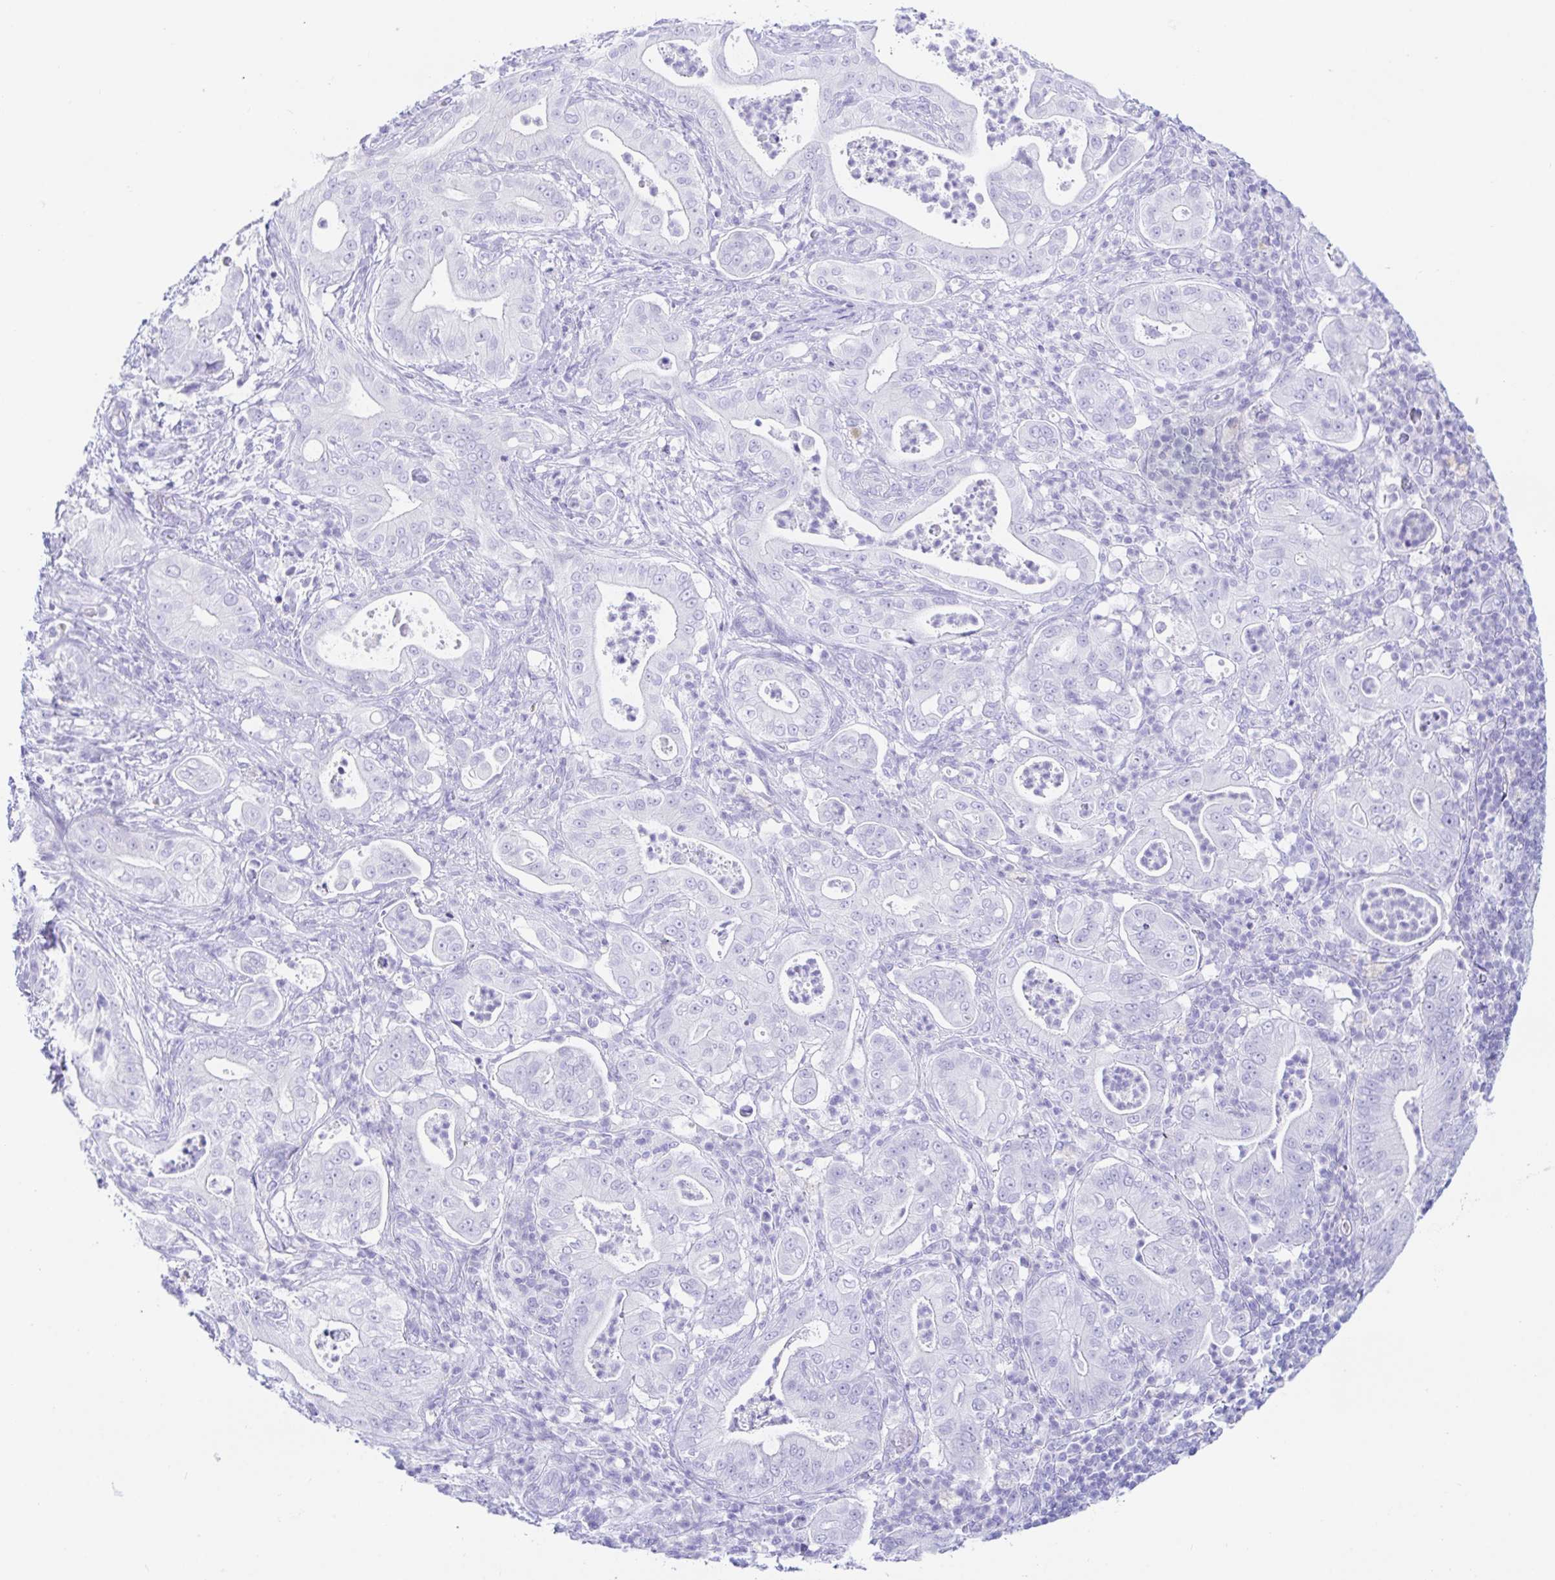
{"staining": {"intensity": "negative", "quantity": "none", "location": "none"}, "tissue": "pancreatic cancer", "cell_type": "Tumor cells", "image_type": "cancer", "snomed": [{"axis": "morphology", "description": "Adenocarcinoma, NOS"}, {"axis": "topography", "description": "Pancreas"}], "caption": "Tumor cells show no significant expression in pancreatic adenocarcinoma.", "gene": "PAX8", "patient": {"sex": "male", "age": 71}}